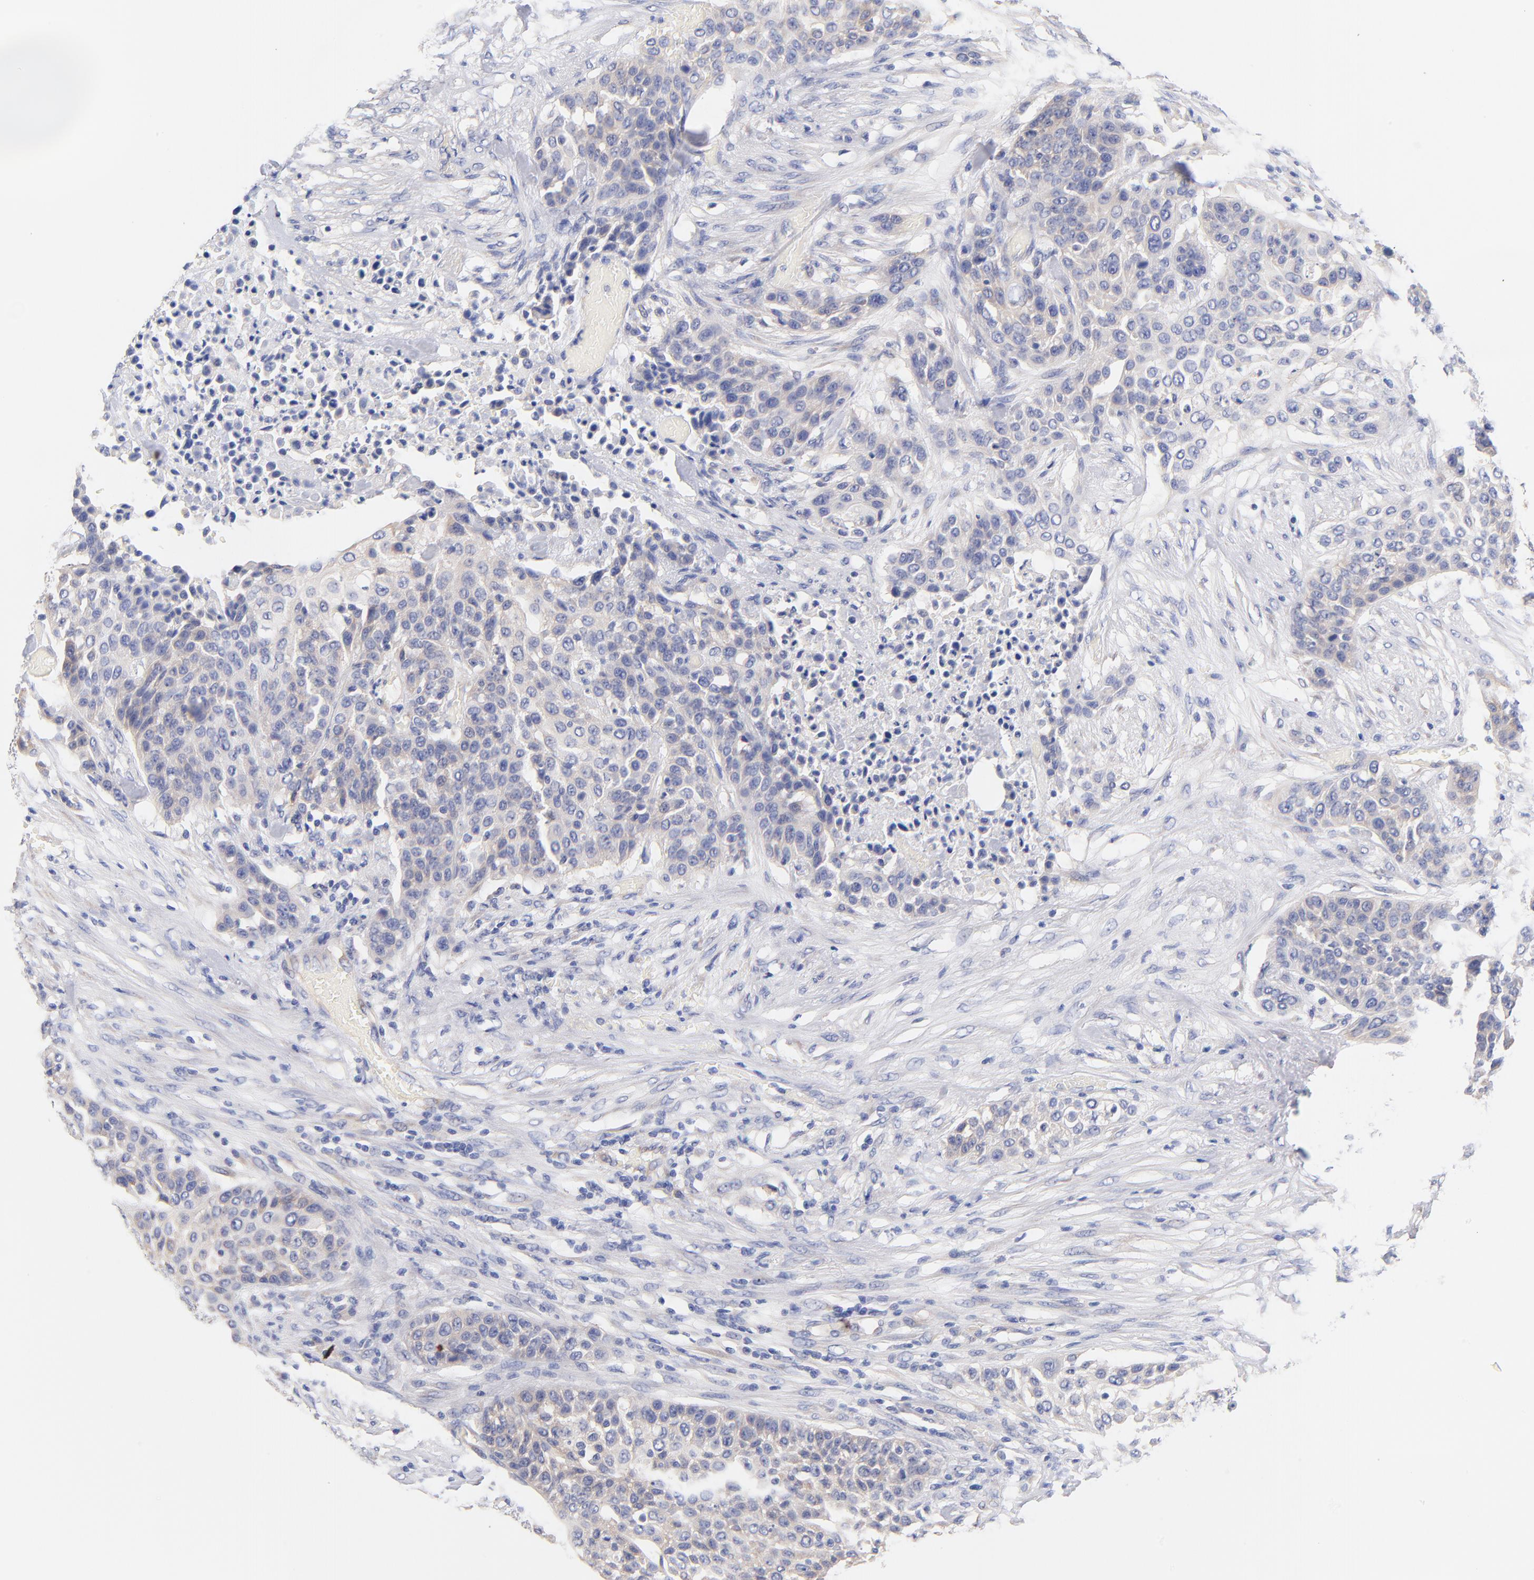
{"staining": {"intensity": "negative", "quantity": "none", "location": "none"}, "tissue": "urothelial cancer", "cell_type": "Tumor cells", "image_type": "cancer", "snomed": [{"axis": "morphology", "description": "Urothelial carcinoma, High grade"}, {"axis": "topography", "description": "Urinary bladder"}], "caption": "The micrograph demonstrates no significant positivity in tumor cells of urothelial cancer.", "gene": "TNFRSF13C", "patient": {"sex": "male", "age": 74}}